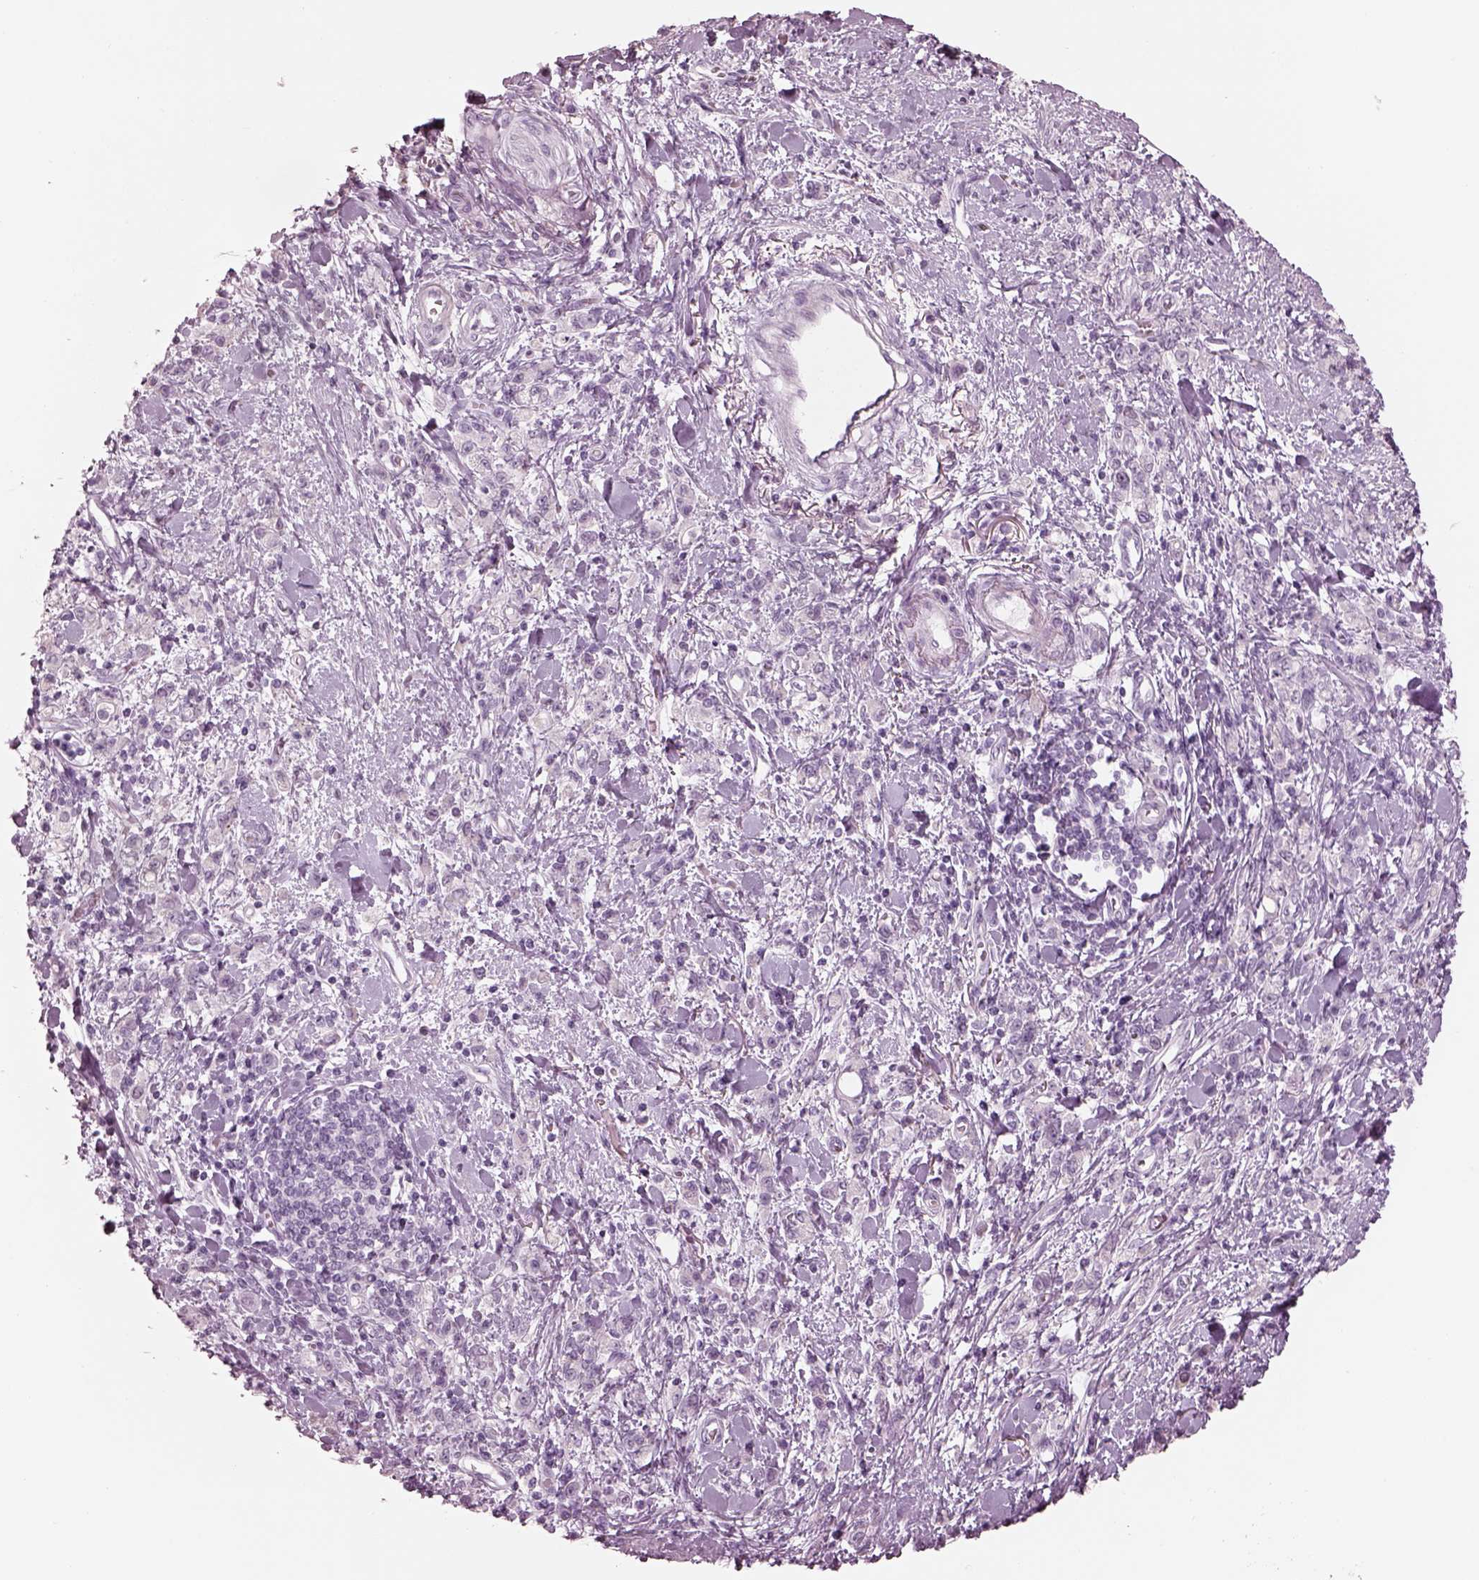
{"staining": {"intensity": "negative", "quantity": "none", "location": "none"}, "tissue": "stomach cancer", "cell_type": "Tumor cells", "image_type": "cancer", "snomed": [{"axis": "morphology", "description": "Adenocarcinoma, NOS"}, {"axis": "topography", "description": "Stomach"}], "caption": "Immunohistochemistry of human stomach adenocarcinoma displays no staining in tumor cells.", "gene": "KRTAP24-1", "patient": {"sex": "male", "age": 77}}